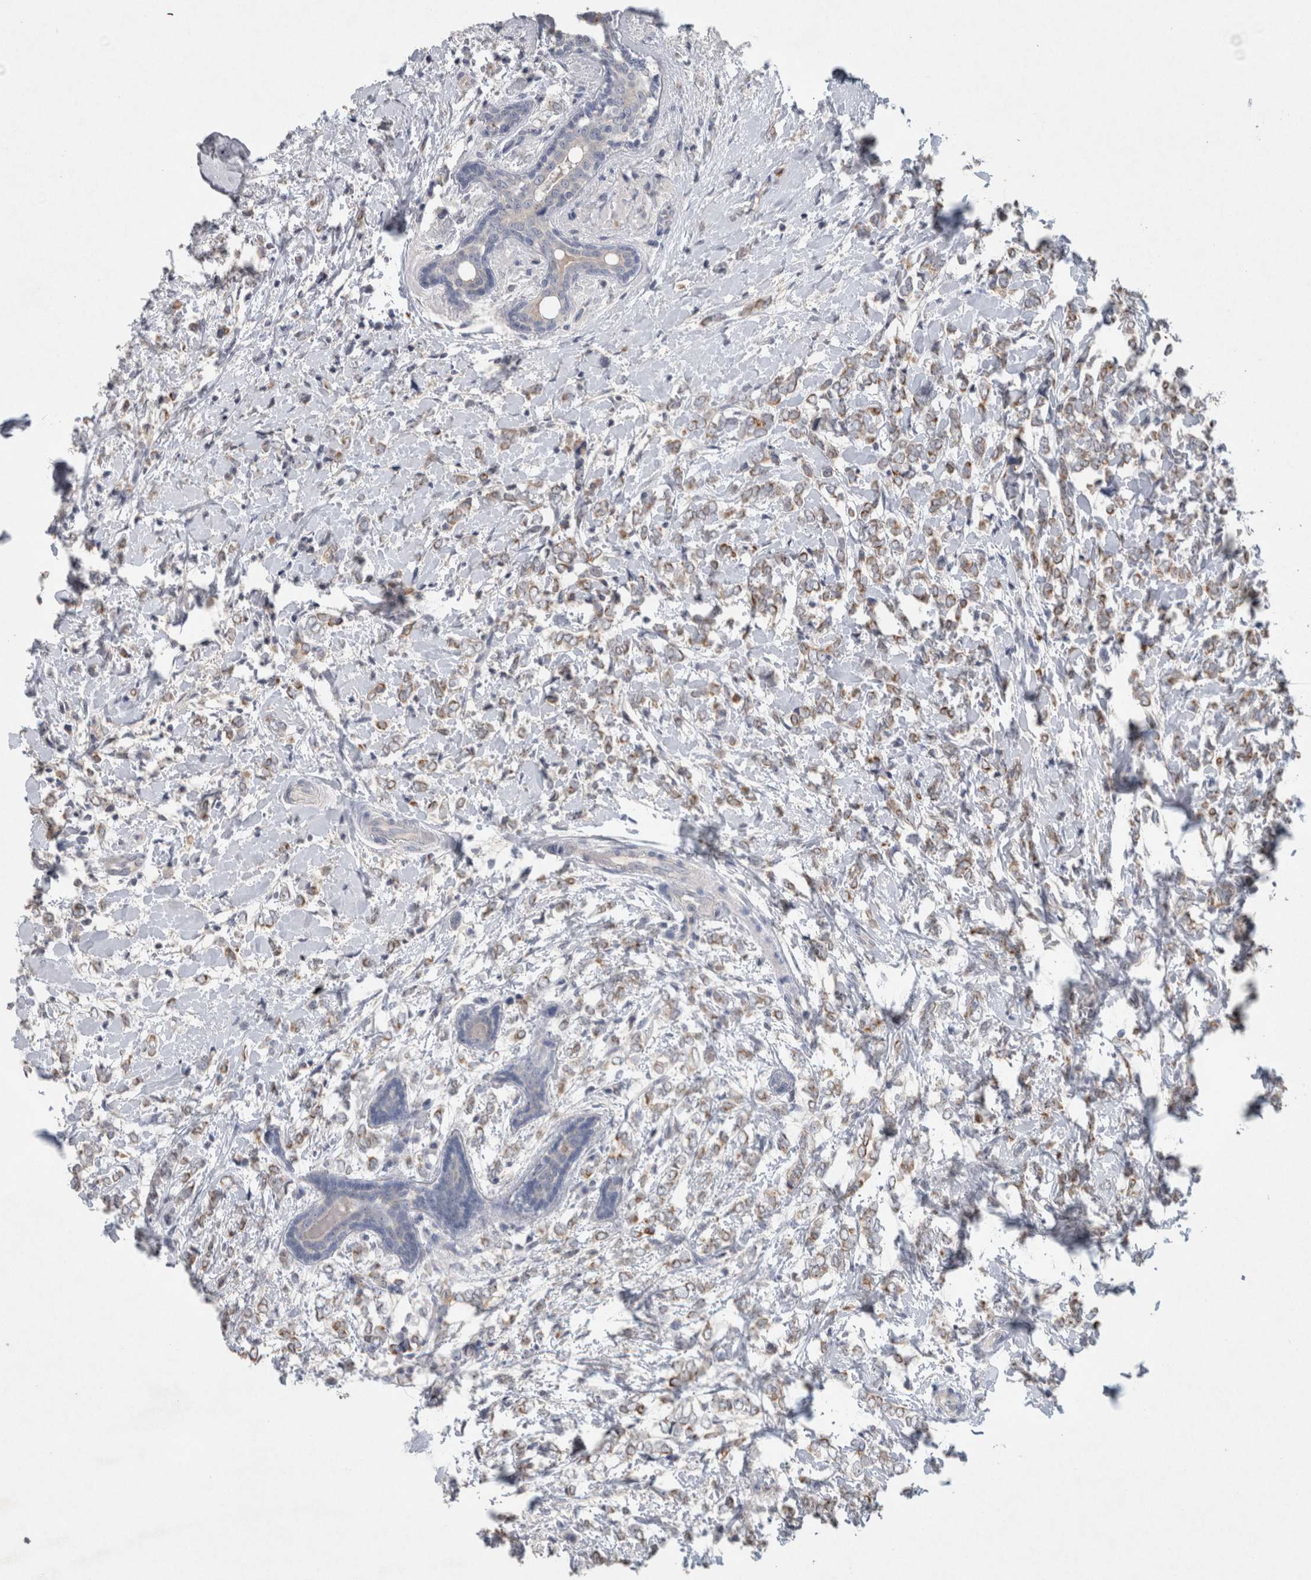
{"staining": {"intensity": "moderate", "quantity": ">75%", "location": "cytoplasmic/membranous"}, "tissue": "breast cancer", "cell_type": "Tumor cells", "image_type": "cancer", "snomed": [{"axis": "morphology", "description": "Normal tissue, NOS"}, {"axis": "morphology", "description": "Lobular carcinoma"}, {"axis": "topography", "description": "Breast"}], "caption": "The micrograph reveals a brown stain indicating the presence of a protein in the cytoplasmic/membranous of tumor cells in breast cancer (lobular carcinoma).", "gene": "HEXD", "patient": {"sex": "female", "age": 47}}